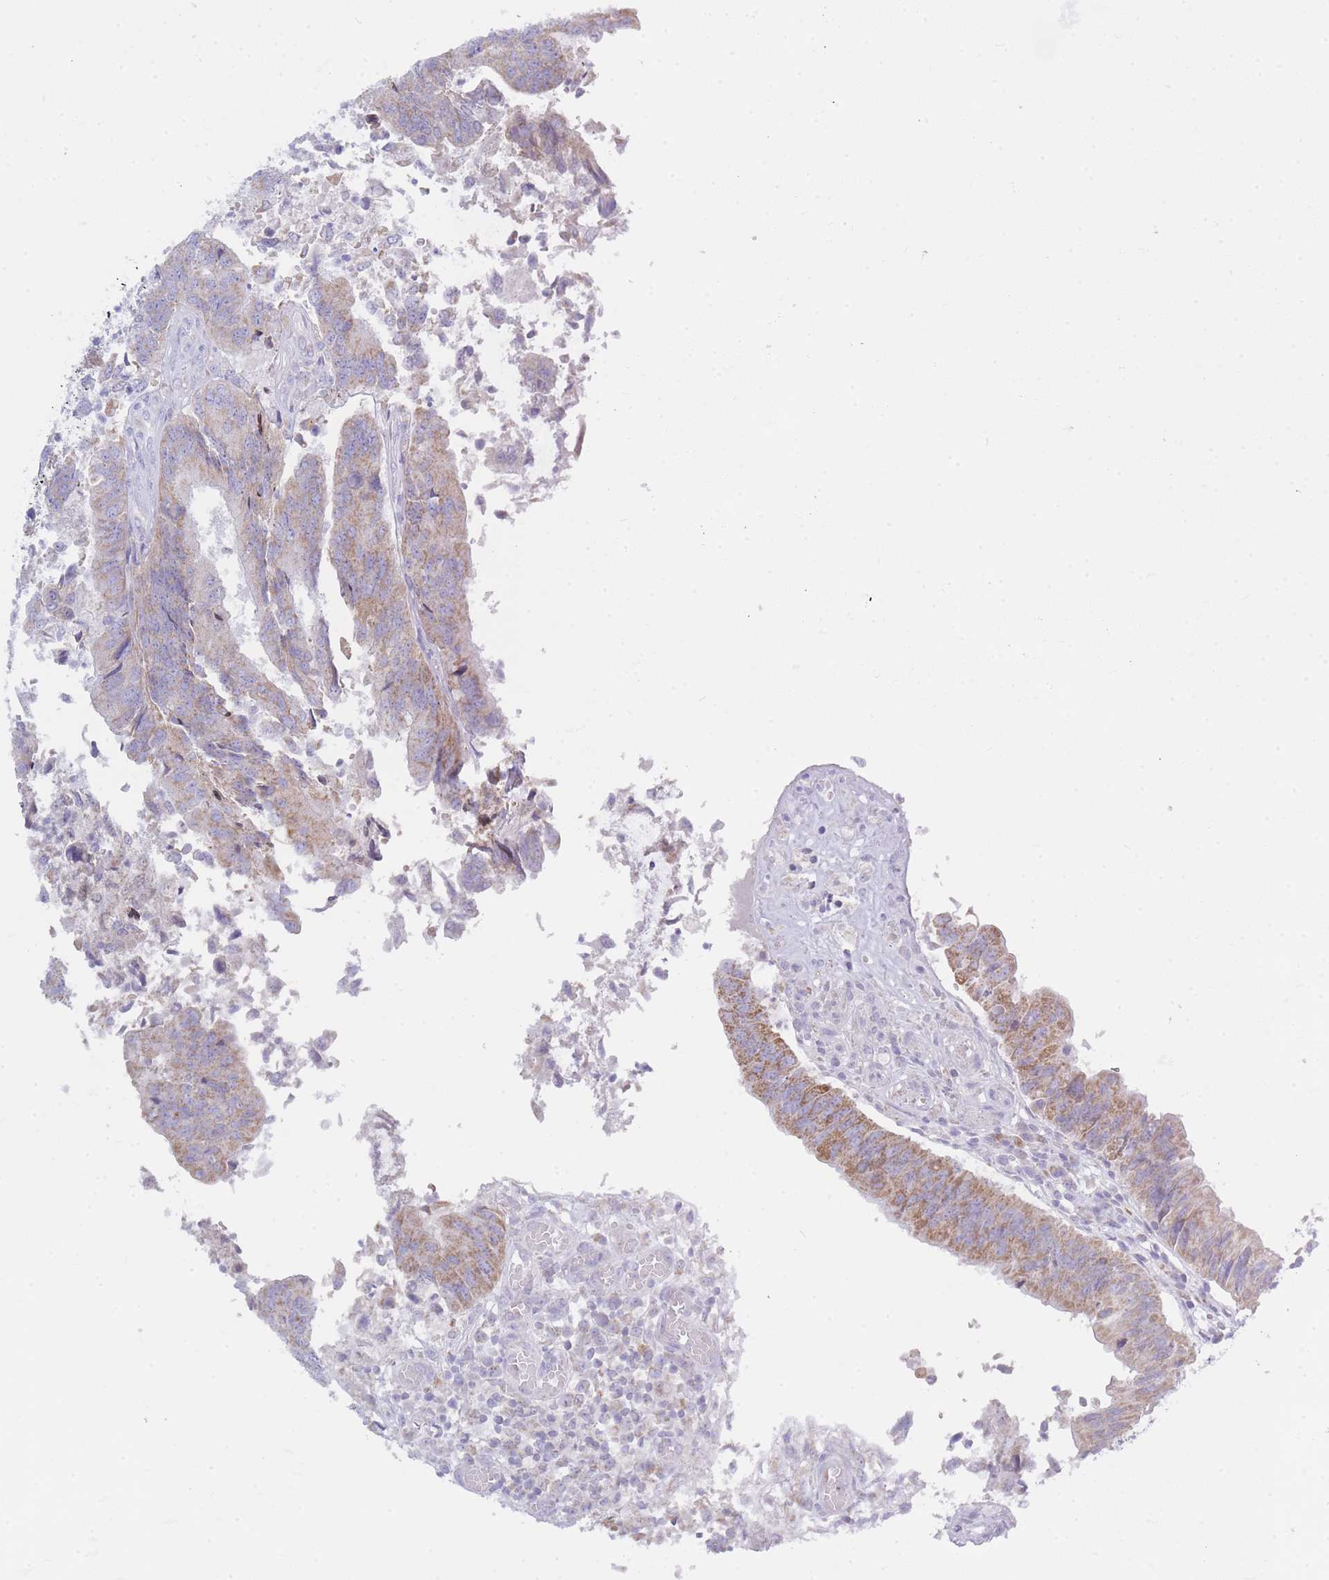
{"staining": {"intensity": "moderate", "quantity": "<25%", "location": "cytoplasmic/membranous"}, "tissue": "colorectal cancer", "cell_type": "Tumor cells", "image_type": "cancer", "snomed": [{"axis": "morphology", "description": "Adenocarcinoma, NOS"}, {"axis": "topography", "description": "Colon"}], "caption": "Immunohistochemistry (IHC) of human colorectal cancer (adenocarcinoma) reveals low levels of moderate cytoplasmic/membranous staining in approximately <25% of tumor cells. (DAB IHC, brown staining for protein, blue staining for nuclei).", "gene": "NANP", "patient": {"sex": "female", "age": 67}}